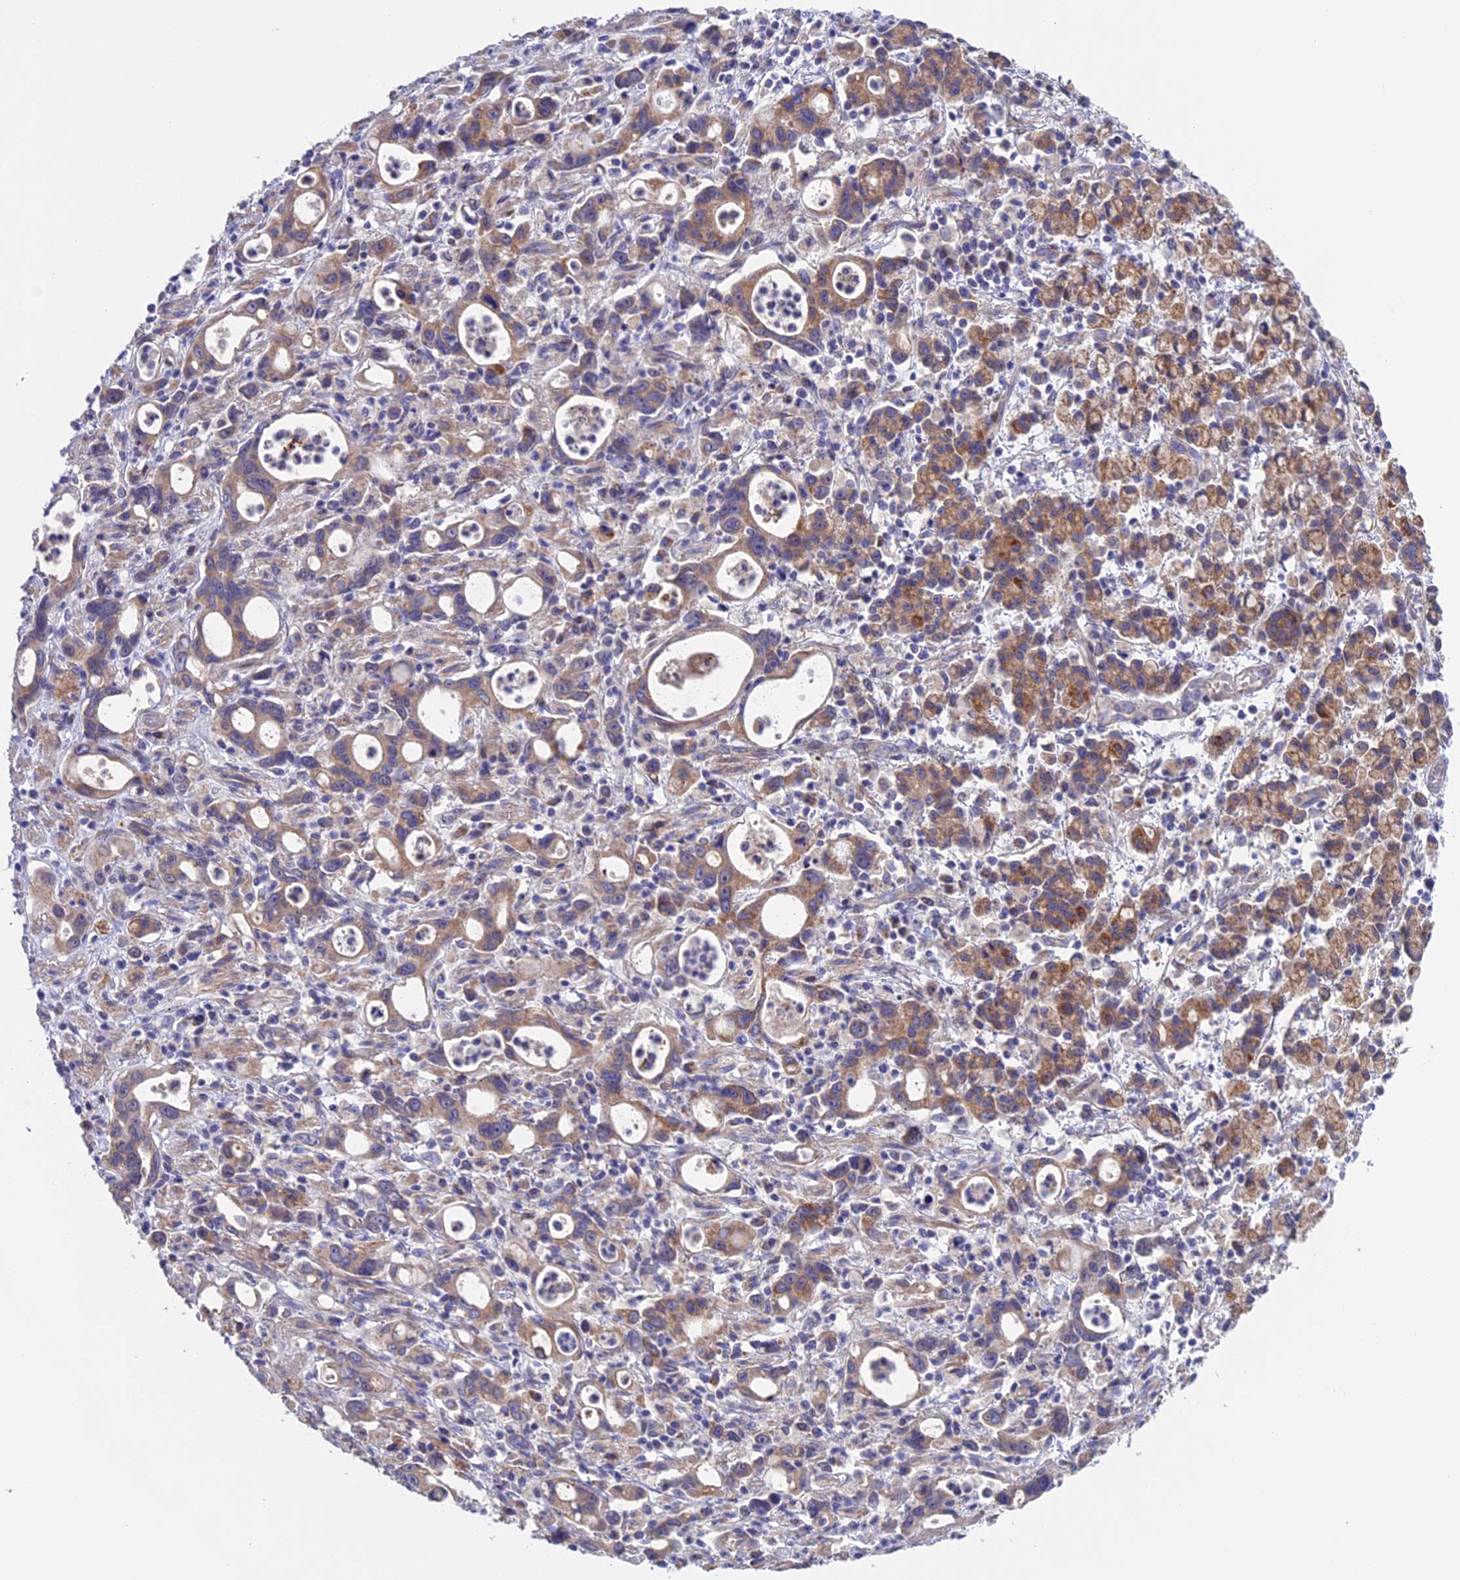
{"staining": {"intensity": "moderate", "quantity": ">75%", "location": "cytoplasmic/membranous"}, "tissue": "stomach cancer", "cell_type": "Tumor cells", "image_type": "cancer", "snomed": [{"axis": "morphology", "description": "Adenocarcinoma, NOS"}, {"axis": "topography", "description": "Stomach, lower"}], "caption": "Approximately >75% of tumor cells in adenocarcinoma (stomach) exhibit moderate cytoplasmic/membranous protein expression as visualized by brown immunohistochemical staining.", "gene": "ETFDH", "patient": {"sex": "female", "age": 43}}